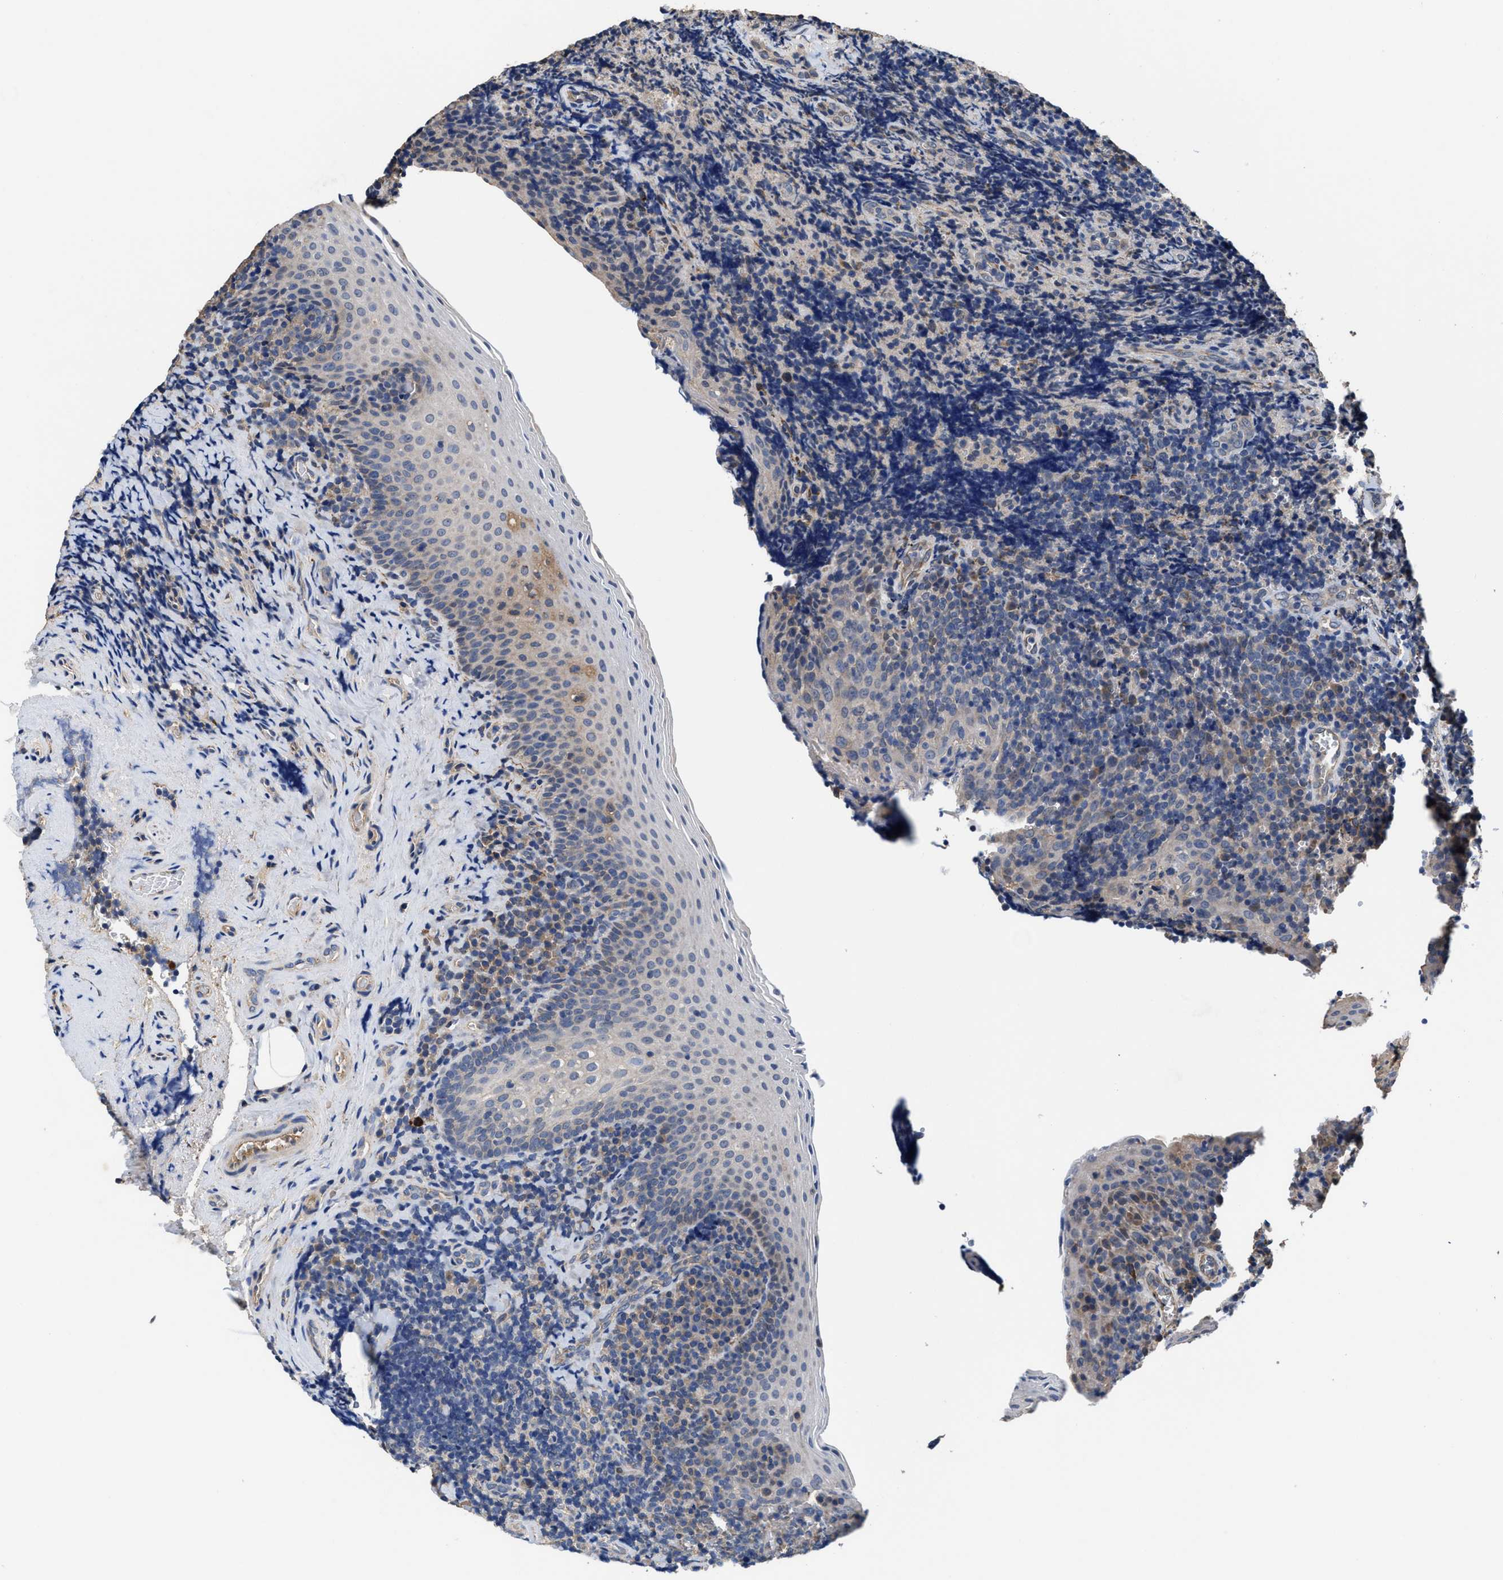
{"staining": {"intensity": "moderate", "quantity": "<25%", "location": "cytoplasmic/membranous"}, "tissue": "tonsil", "cell_type": "Germinal center cells", "image_type": "normal", "snomed": [{"axis": "morphology", "description": "Normal tissue, NOS"}, {"axis": "morphology", "description": "Inflammation, NOS"}, {"axis": "topography", "description": "Tonsil"}], "caption": "This histopathology image exhibits benign tonsil stained with IHC to label a protein in brown. The cytoplasmic/membranous of germinal center cells show moderate positivity for the protein. Nuclei are counter-stained blue.", "gene": "IDNK", "patient": {"sex": "female", "age": 31}}